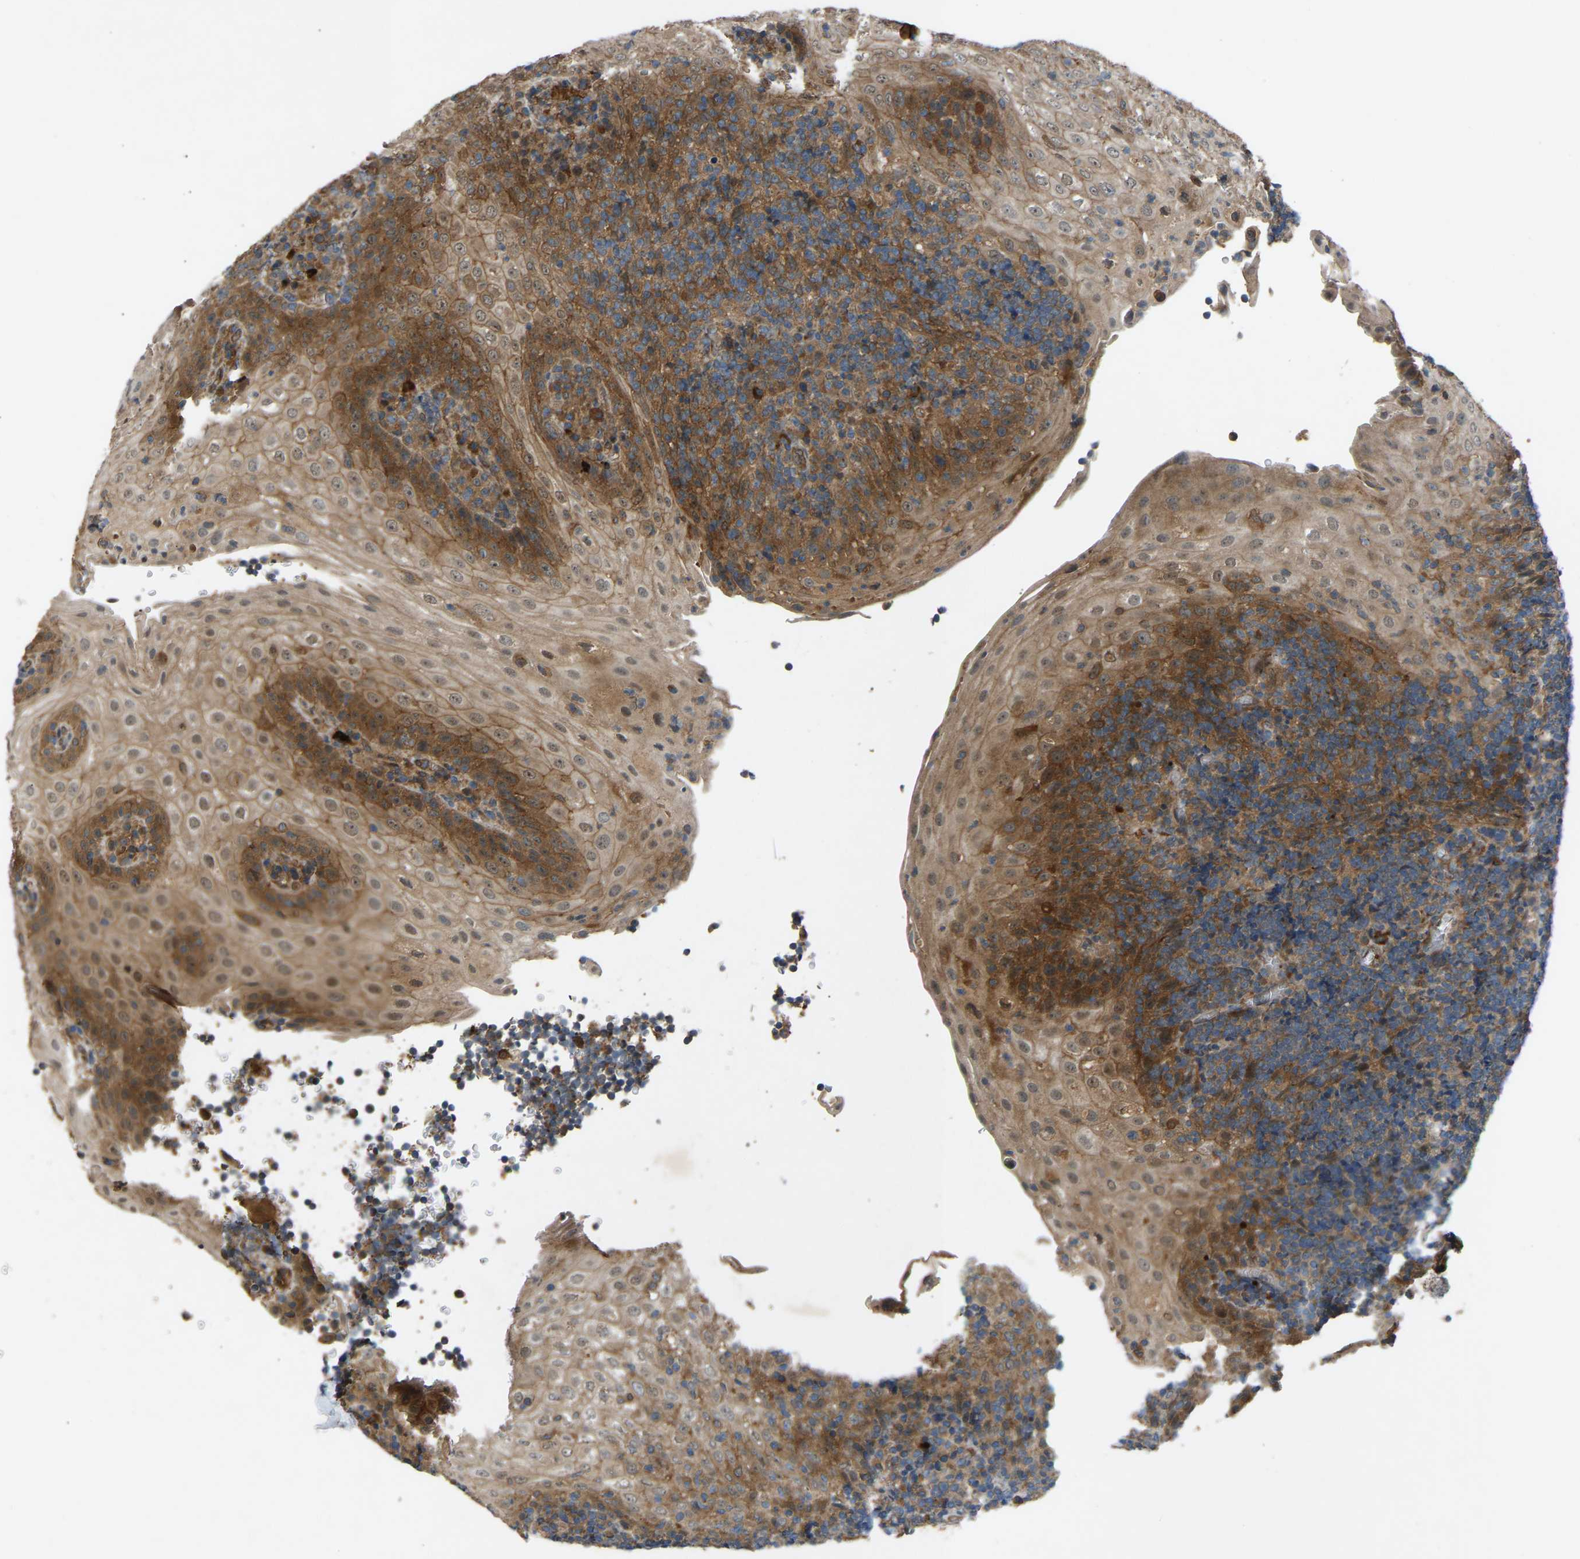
{"staining": {"intensity": "weak", "quantity": "<25%", "location": "cytoplasmic/membranous"}, "tissue": "tonsil", "cell_type": "Germinal center cells", "image_type": "normal", "snomed": [{"axis": "morphology", "description": "Normal tissue, NOS"}, {"axis": "topography", "description": "Tonsil"}], "caption": "High magnification brightfield microscopy of benign tonsil stained with DAB (brown) and counterstained with hematoxylin (blue): germinal center cells show no significant positivity. (Stains: DAB (3,3'-diaminobenzidine) IHC with hematoxylin counter stain, Microscopy: brightfield microscopy at high magnification).", "gene": "GAS2L1", "patient": {"sex": "male", "age": 37}}